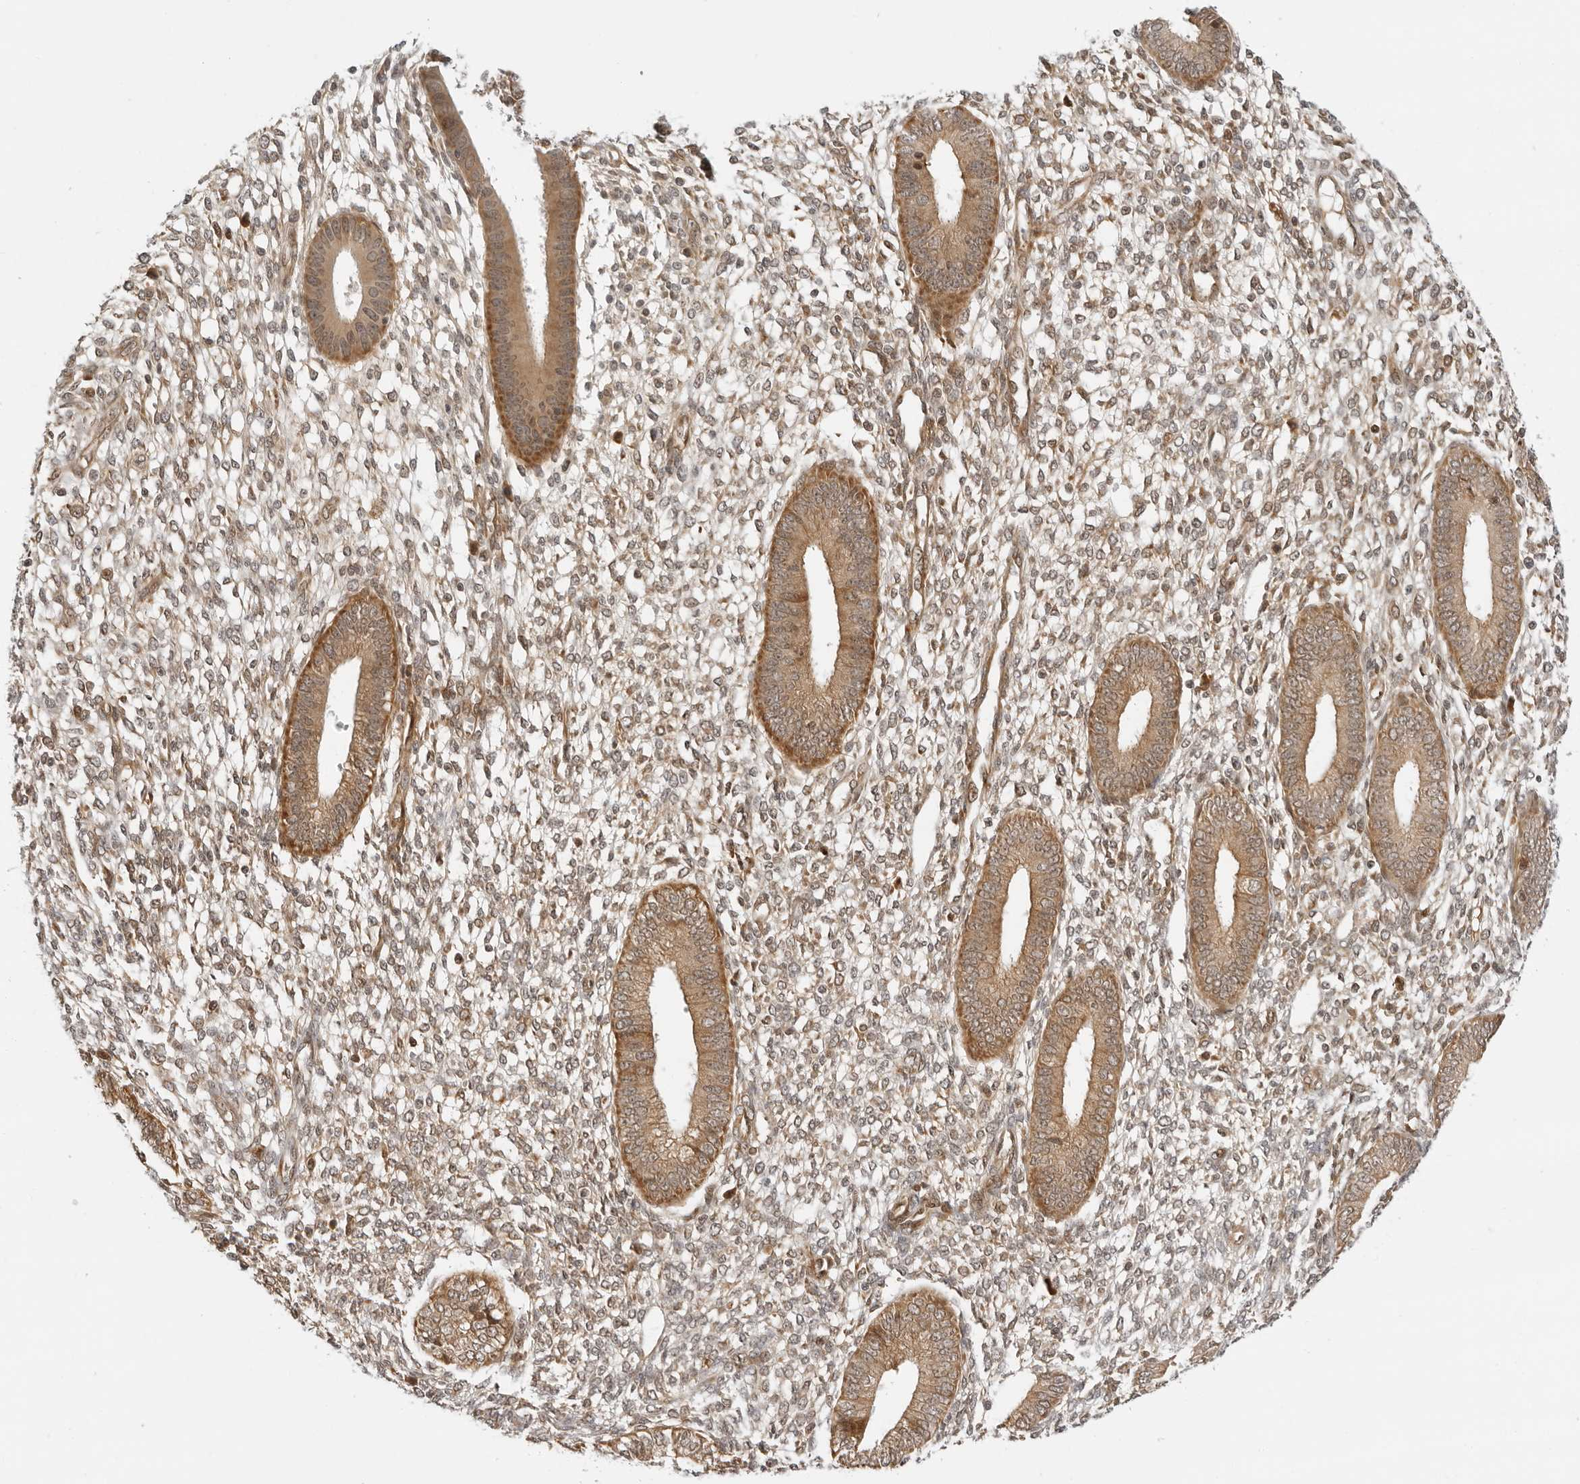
{"staining": {"intensity": "weak", "quantity": "25%-75%", "location": "cytoplasmic/membranous"}, "tissue": "endometrium", "cell_type": "Cells in endometrial stroma", "image_type": "normal", "snomed": [{"axis": "morphology", "description": "Normal tissue, NOS"}, {"axis": "topography", "description": "Endometrium"}], "caption": "This image reveals IHC staining of unremarkable endometrium, with low weak cytoplasmic/membranous staining in approximately 25%-75% of cells in endometrial stroma.", "gene": "RC3H1", "patient": {"sex": "female", "age": 46}}